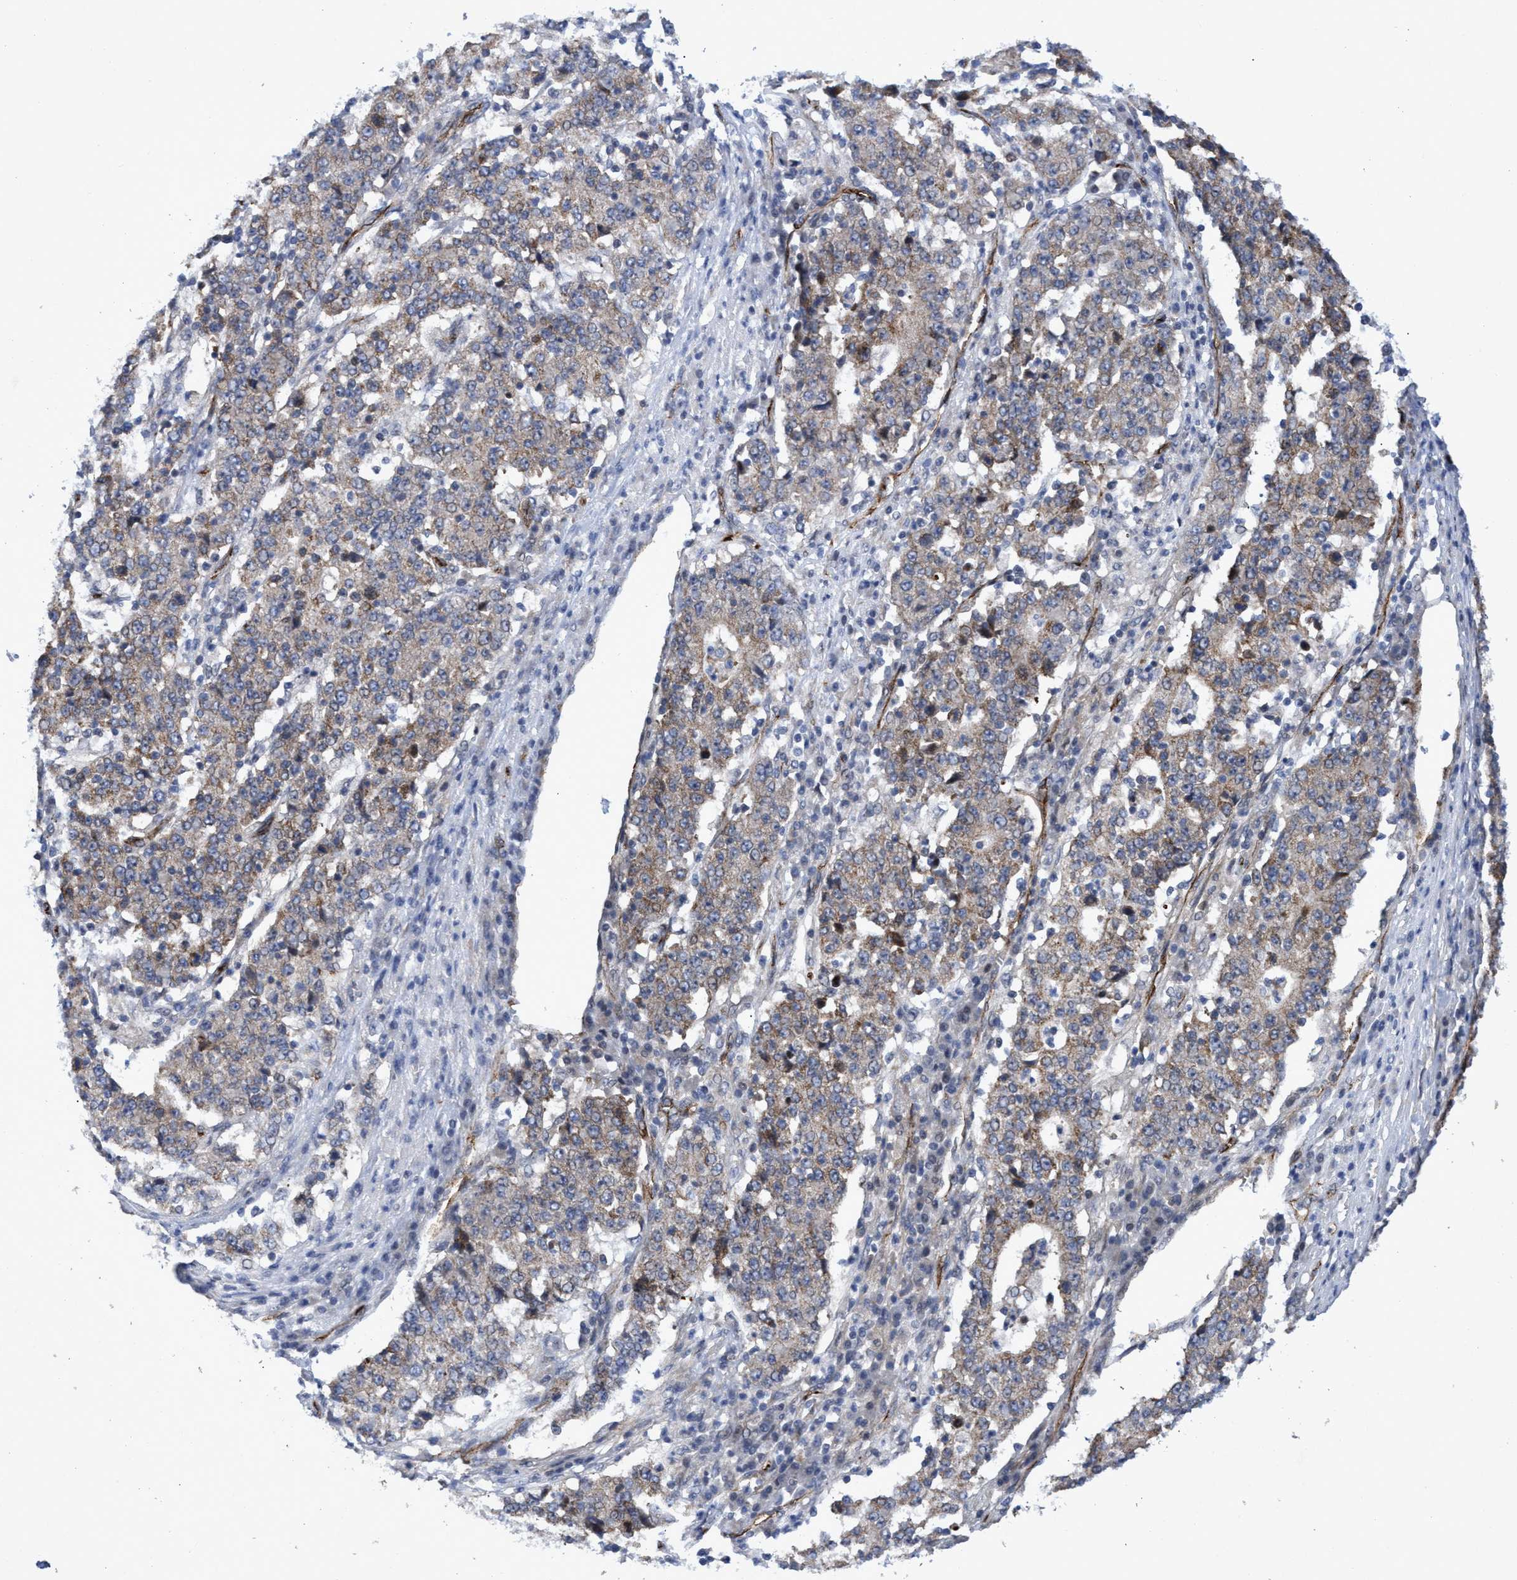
{"staining": {"intensity": "weak", "quantity": "25%-75%", "location": "cytoplasmic/membranous"}, "tissue": "stomach cancer", "cell_type": "Tumor cells", "image_type": "cancer", "snomed": [{"axis": "morphology", "description": "Adenocarcinoma, NOS"}, {"axis": "topography", "description": "Stomach"}], "caption": "Stomach adenocarcinoma was stained to show a protein in brown. There is low levels of weak cytoplasmic/membranous expression in about 25%-75% of tumor cells.", "gene": "ZNF750", "patient": {"sex": "male", "age": 59}}